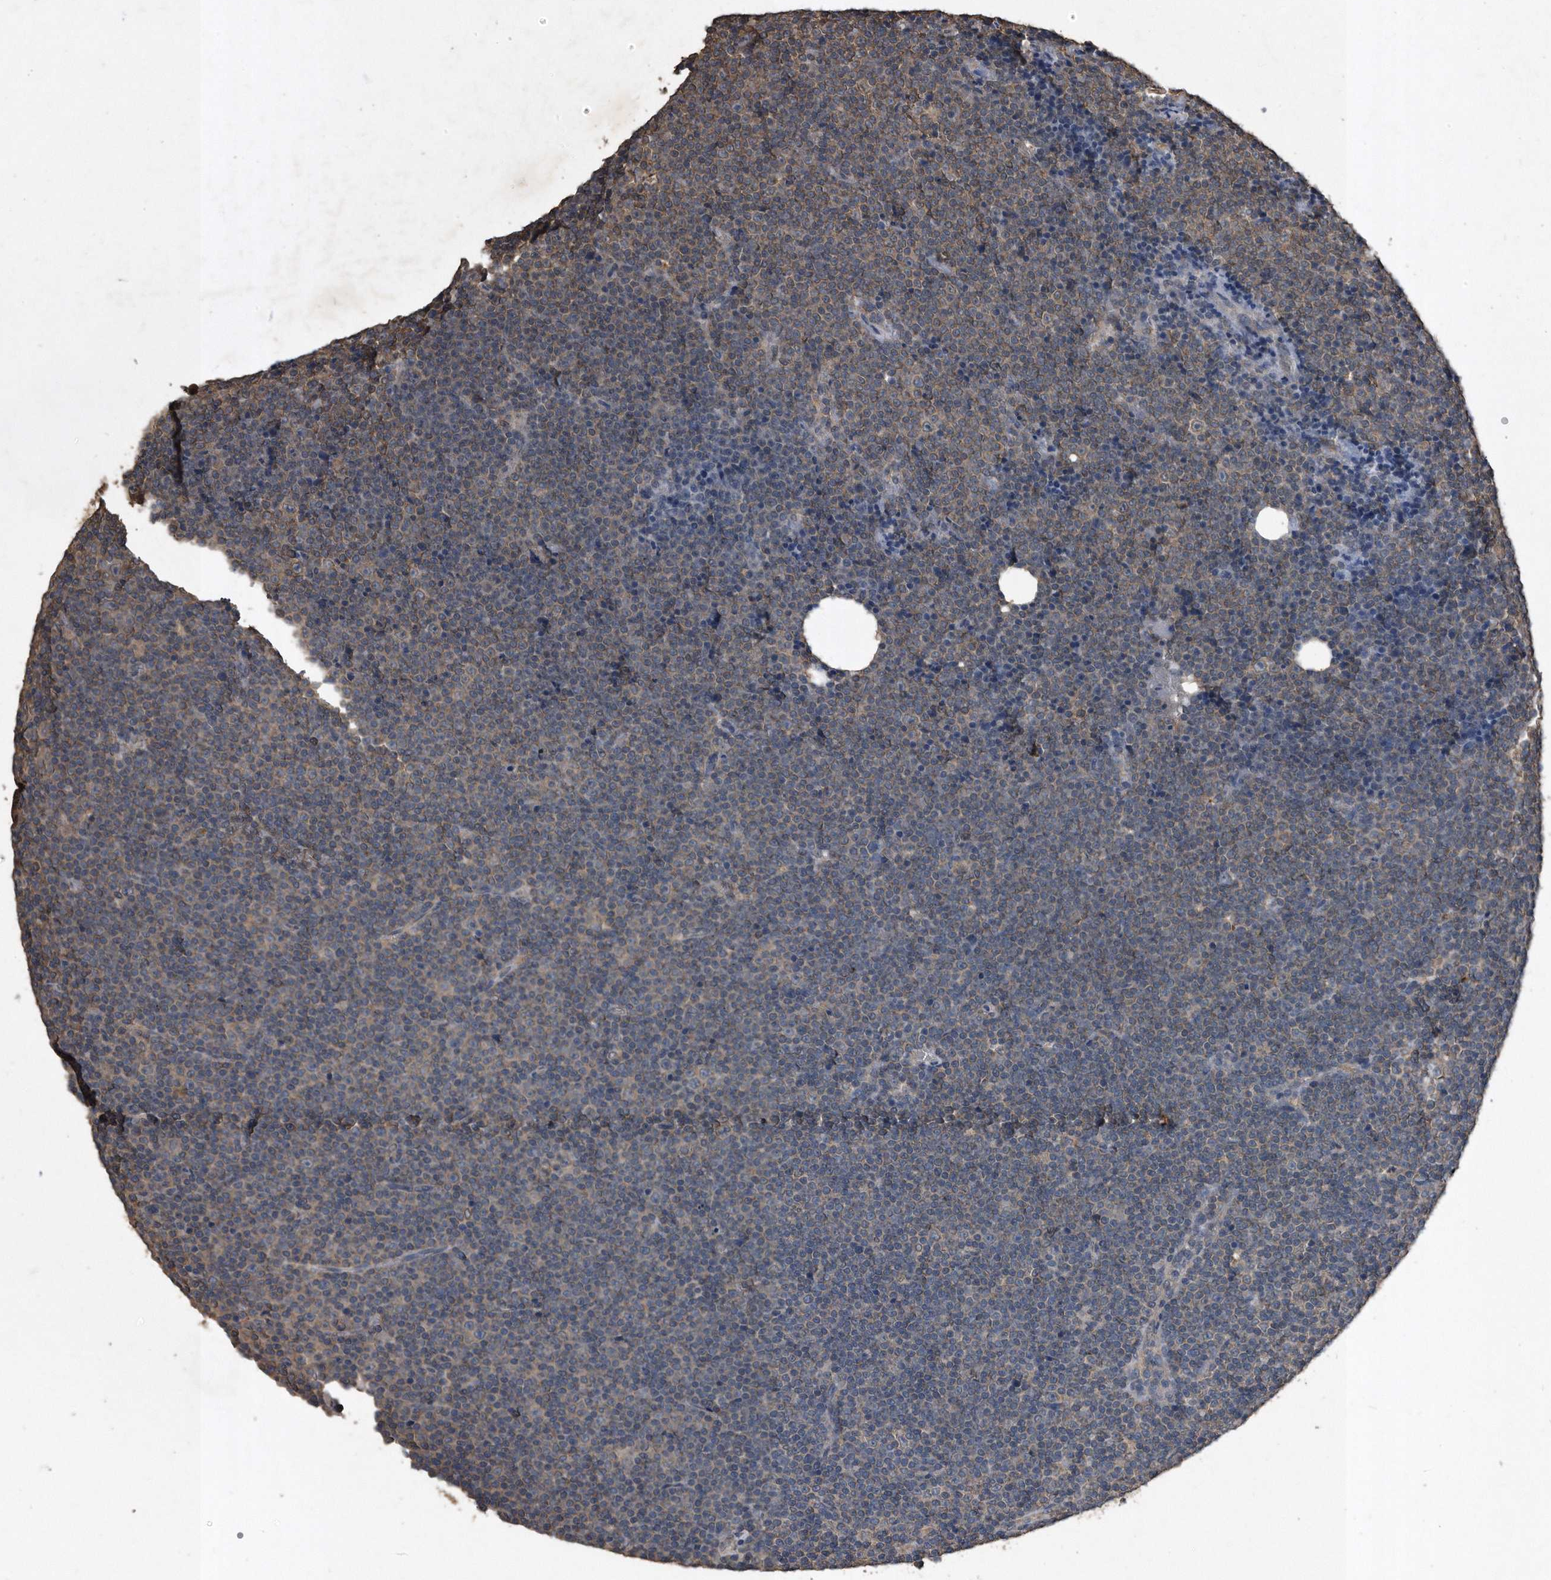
{"staining": {"intensity": "weak", "quantity": "<25%", "location": "cytoplasmic/membranous"}, "tissue": "lymphoma", "cell_type": "Tumor cells", "image_type": "cancer", "snomed": [{"axis": "morphology", "description": "Malignant lymphoma, non-Hodgkin's type, Low grade"}, {"axis": "topography", "description": "Lymph node"}], "caption": "A photomicrograph of human lymphoma is negative for staining in tumor cells.", "gene": "NRBP1", "patient": {"sex": "female", "age": 67}}